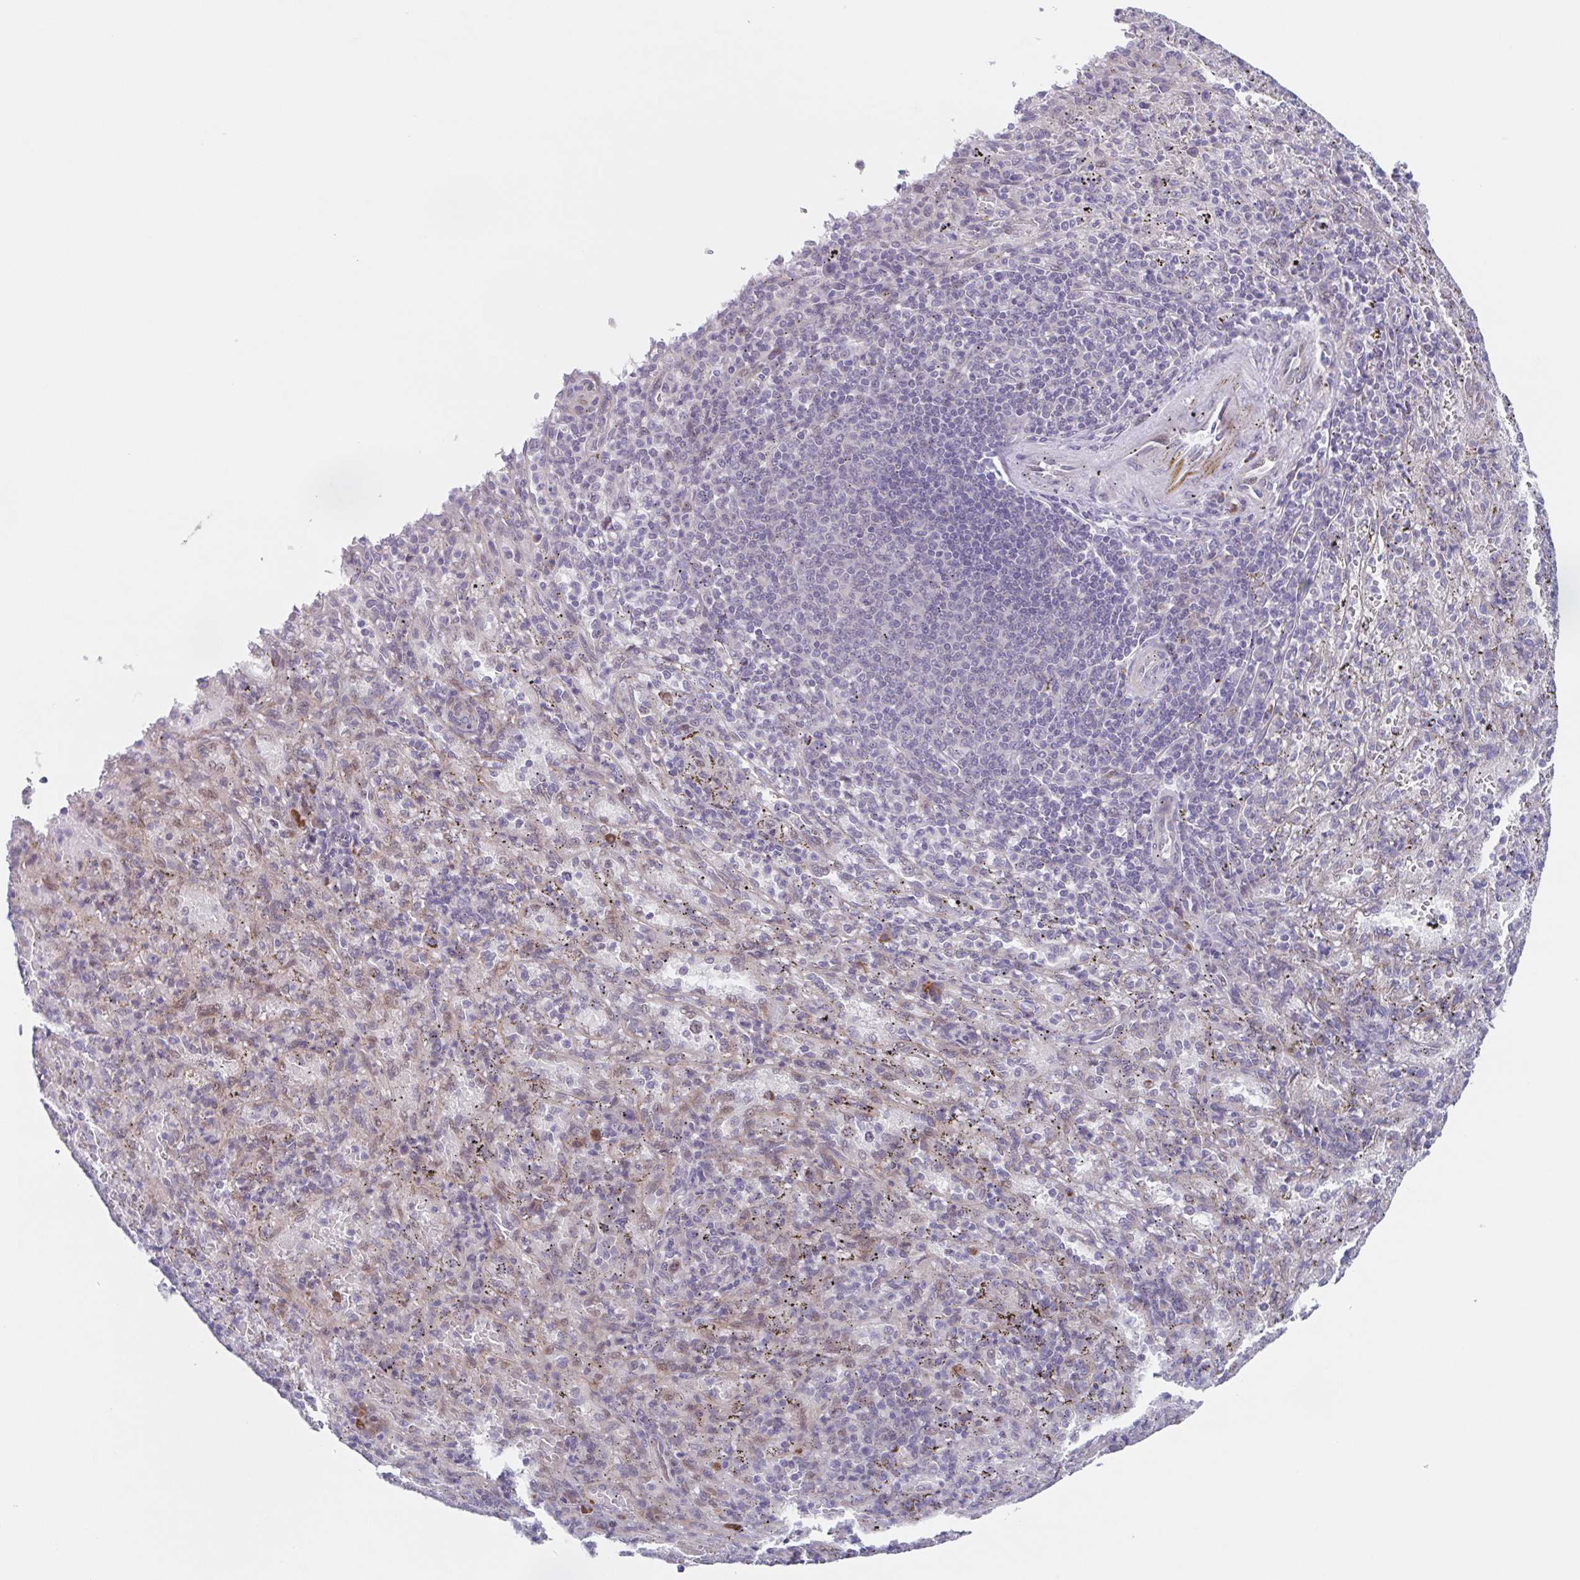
{"staining": {"intensity": "negative", "quantity": "none", "location": "none"}, "tissue": "spleen", "cell_type": "Cells in red pulp", "image_type": "normal", "snomed": [{"axis": "morphology", "description": "Normal tissue, NOS"}, {"axis": "topography", "description": "Spleen"}], "caption": "Protein analysis of benign spleen reveals no significant staining in cells in red pulp.", "gene": "POU2F3", "patient": {"sex": "male", "age": 57}}